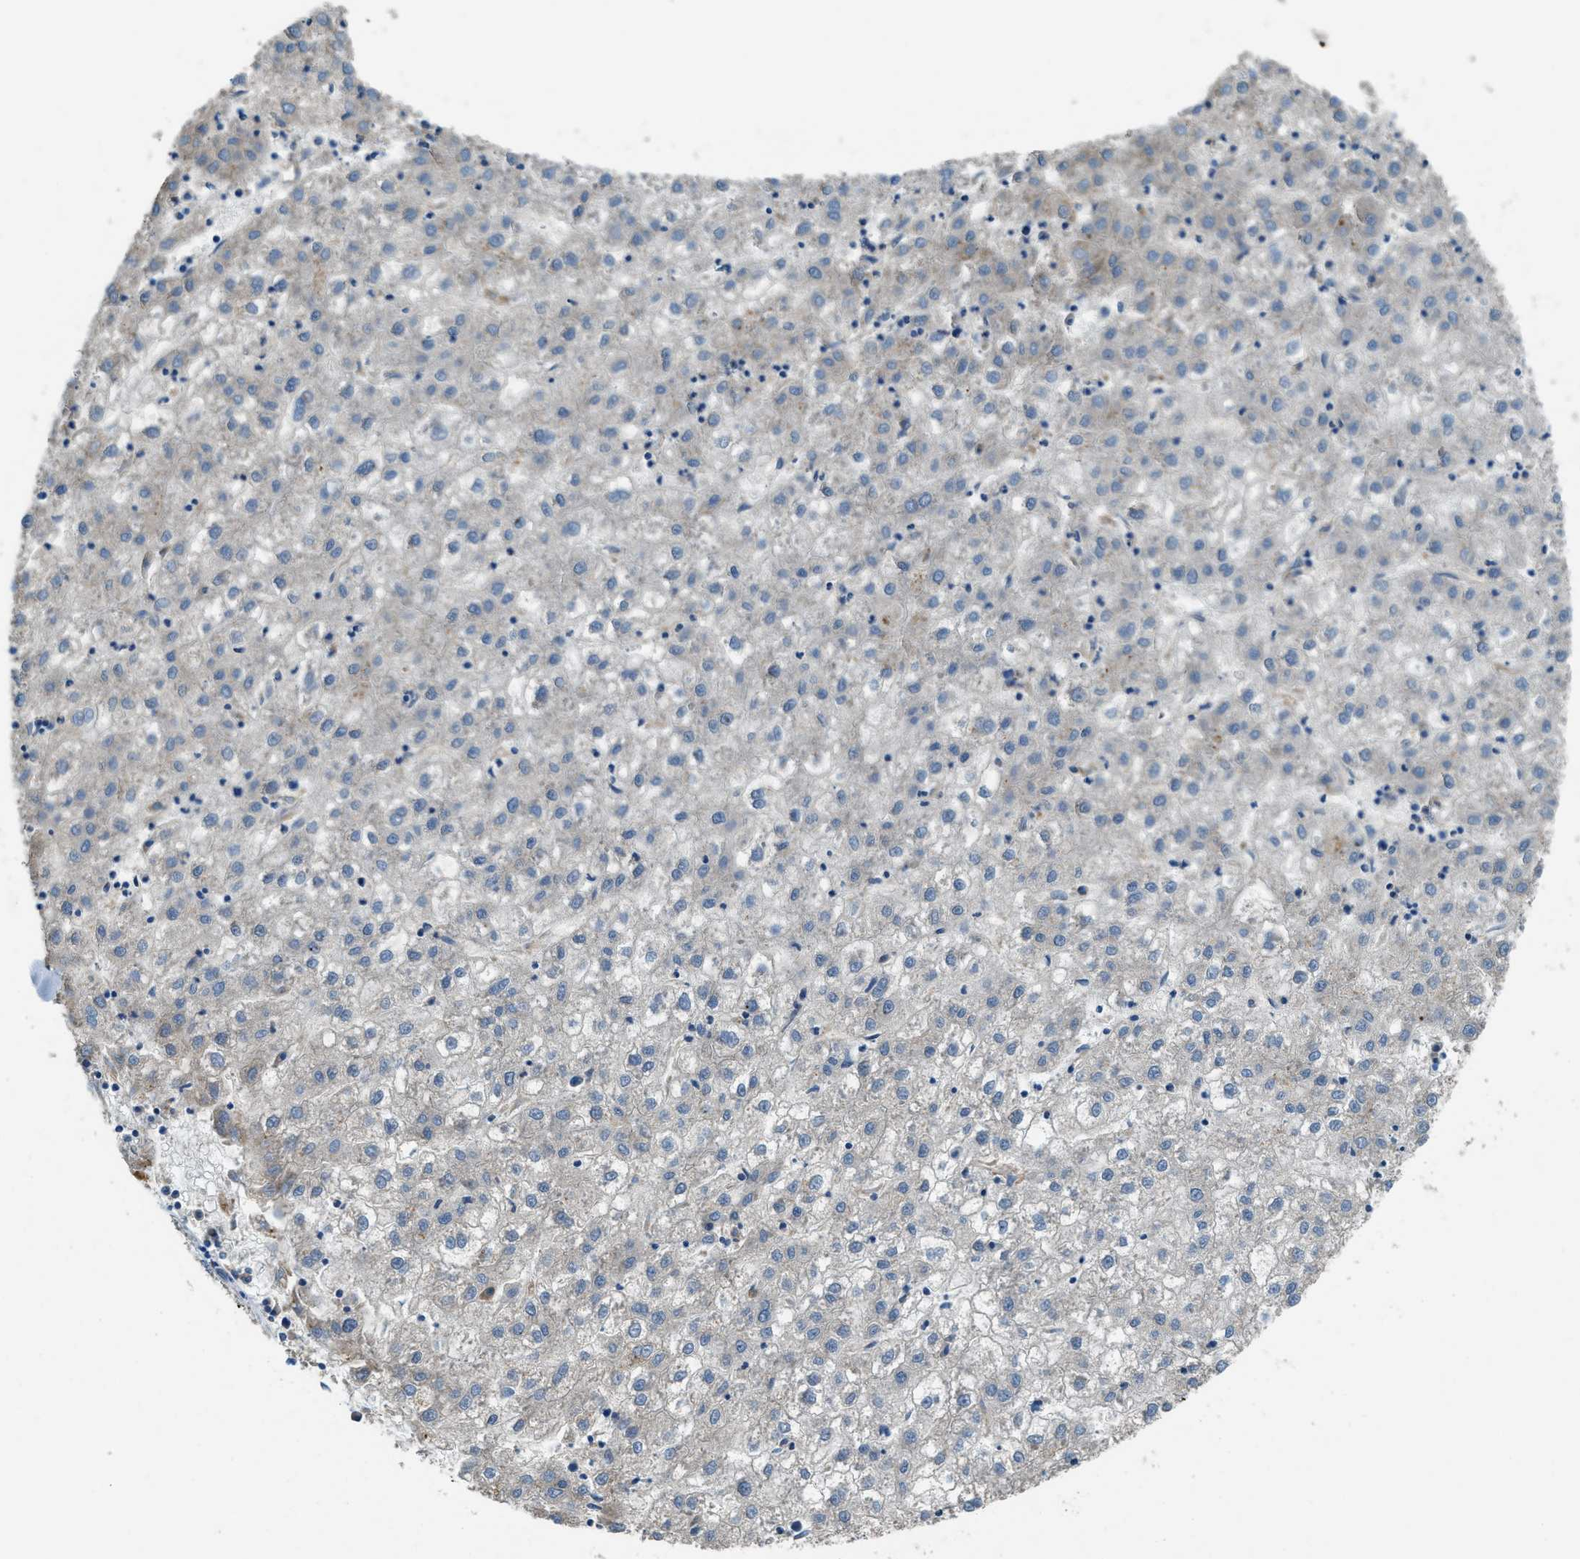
{"staining": {"intensity": "negative", "quantity": "none", "location": "none"}, "tissue": "liver cancer", "cell_type": "Tumor cells", "image_type": "cancer", "snomed": [{"axis": "morphology", "description": "Carcinoma, Hepatocellular, NOS"}, {"axis": "topography", "description": "Liver"}], "caption": "Tumor cells are negative for protein expression in human liver cancer.", "gene": "GIMAP8", "patient": {"sex": "male", "age": 72}}